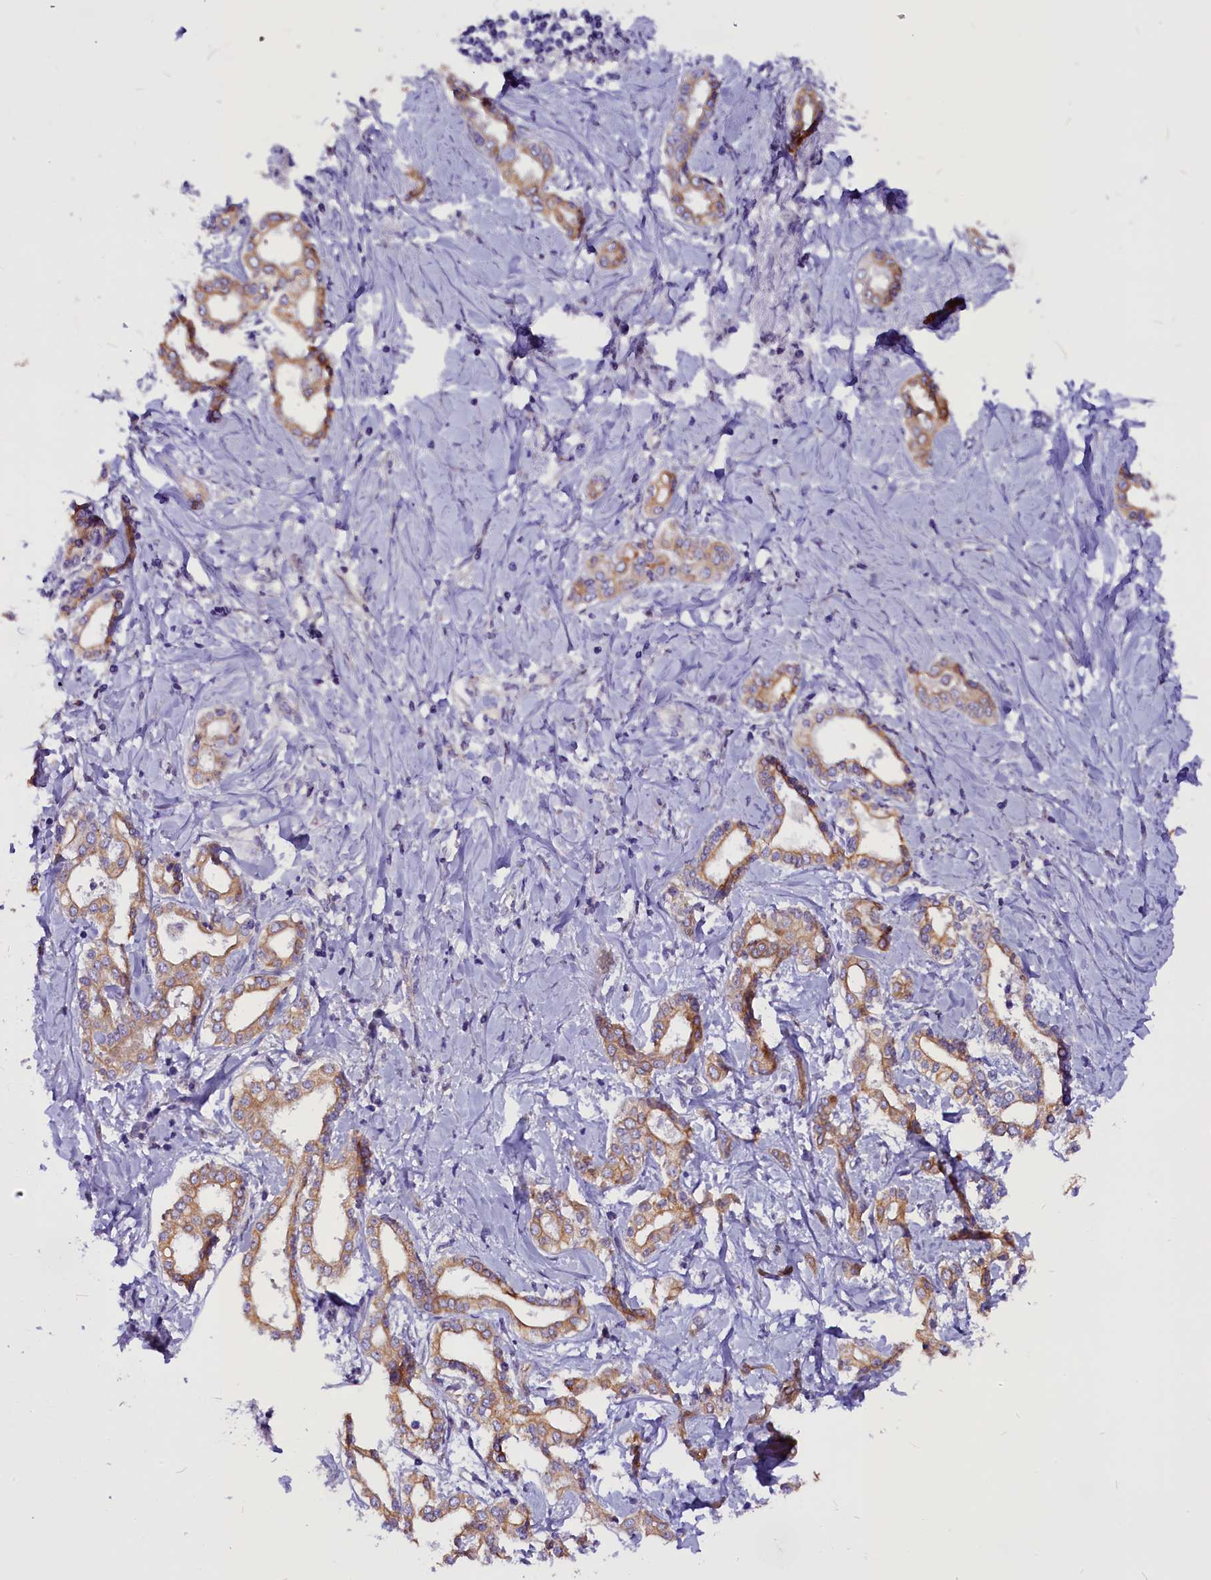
{"staining": {"intensity": "moderate", "quantity": "25%-75%", "location": "cytoplasmic/membranous"}, "tissue": "liver cancer", "cell_type": "Tumor cells", "image_type": "cancer", "snomed": [{"axis": "morphology", "description": "Cholangiocarcinoma"}, {"axis": "topography", "description": "Liver"}], "caption": "Cholangiocarcinoma (liver) stained with DAB IHC demonstrates medium levels of moderate cytoplasmic/membranous expression in approximately 25%-75% of tumor cells. The protein is stained brown, and the nuclei are stained in blue (DAB IHC with brightfield microscopy, high magnification).", "gene": "CEP170", "patient": {"sex": "female", "age": 77}}